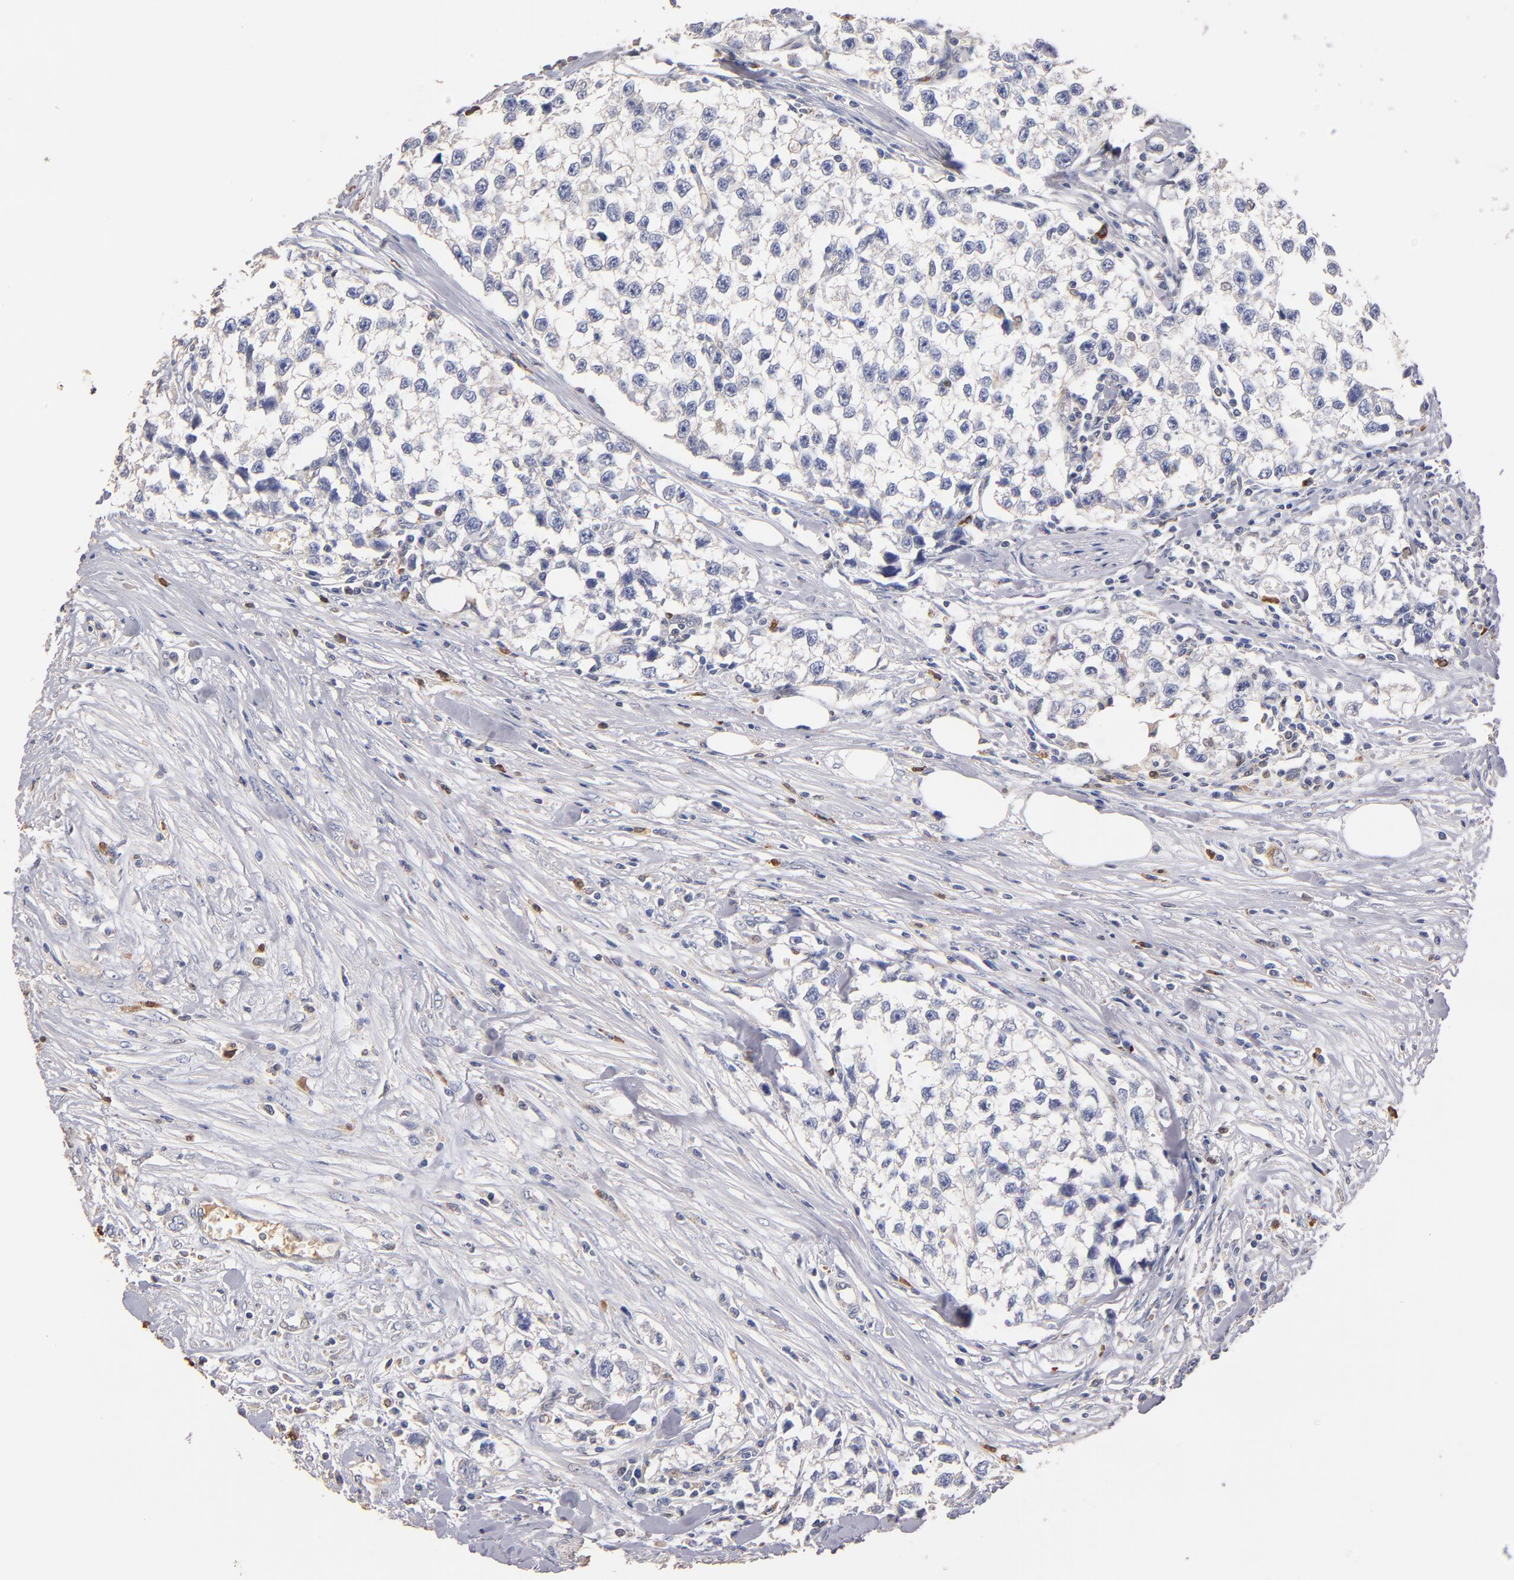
{"staining": {"intensity": "negative", "quantity": "none", "location": "none"}, "tissue": "testis cancer", "cell_type": "Tumor cells", "image_type": "cancer", "snomed": [{"axis": "morphology", "description": "Seminoma, NOS"}, {"axis": "morphology", "description": "Carcinoma, Embryonal, NOS"}, {"axis": "topography", "description": "Testis"}], "caption": "This is an immunohistochemistry photomicrograph of embryonal carcinoma (testis). There is no positivity in tumor cells.", "gene": "RO60", "patient": {"sex": "male", "age": 30}}